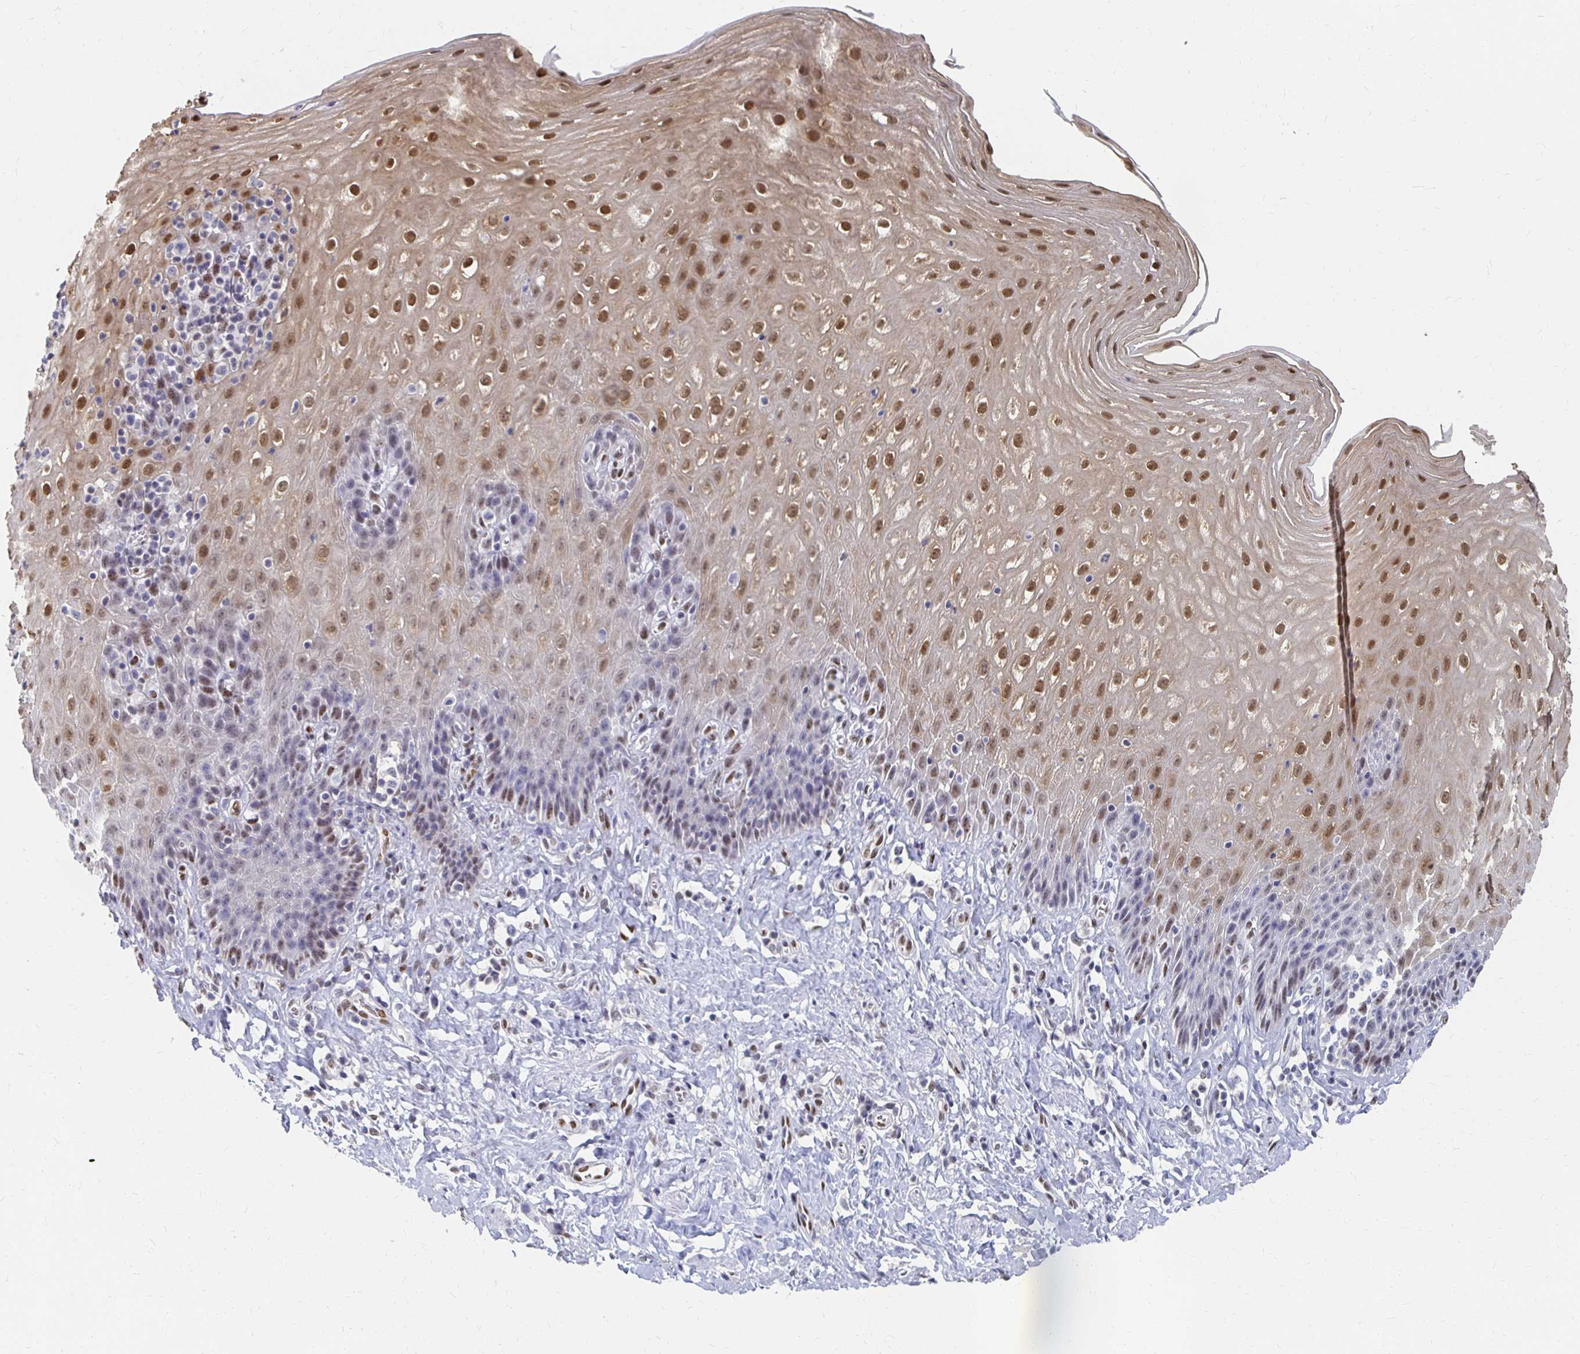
{"staining": {"intensity": "moderate", "quantity": "25%-75%", "location": "cytoplasmic/membranous,nuclear"}, "tissue": "esophagus", "cell_type": "Squamous epithelial cells", "image_type": "normal", "snomed": [{"axis": "morphology", "description": "Normal tissue, NOS"}, {"axis": "topography", "description": "Esophagus"}], "caption": "Esophagus stained for a protein reveals moderate cytoplasmic/membranous,nuclear positivity in squamous epithelial cells. The protein is shown in brown color, while the nuclei are stained blue.", "gene": "CLIC3", "patient": {"sex": "female", "age": 61}}